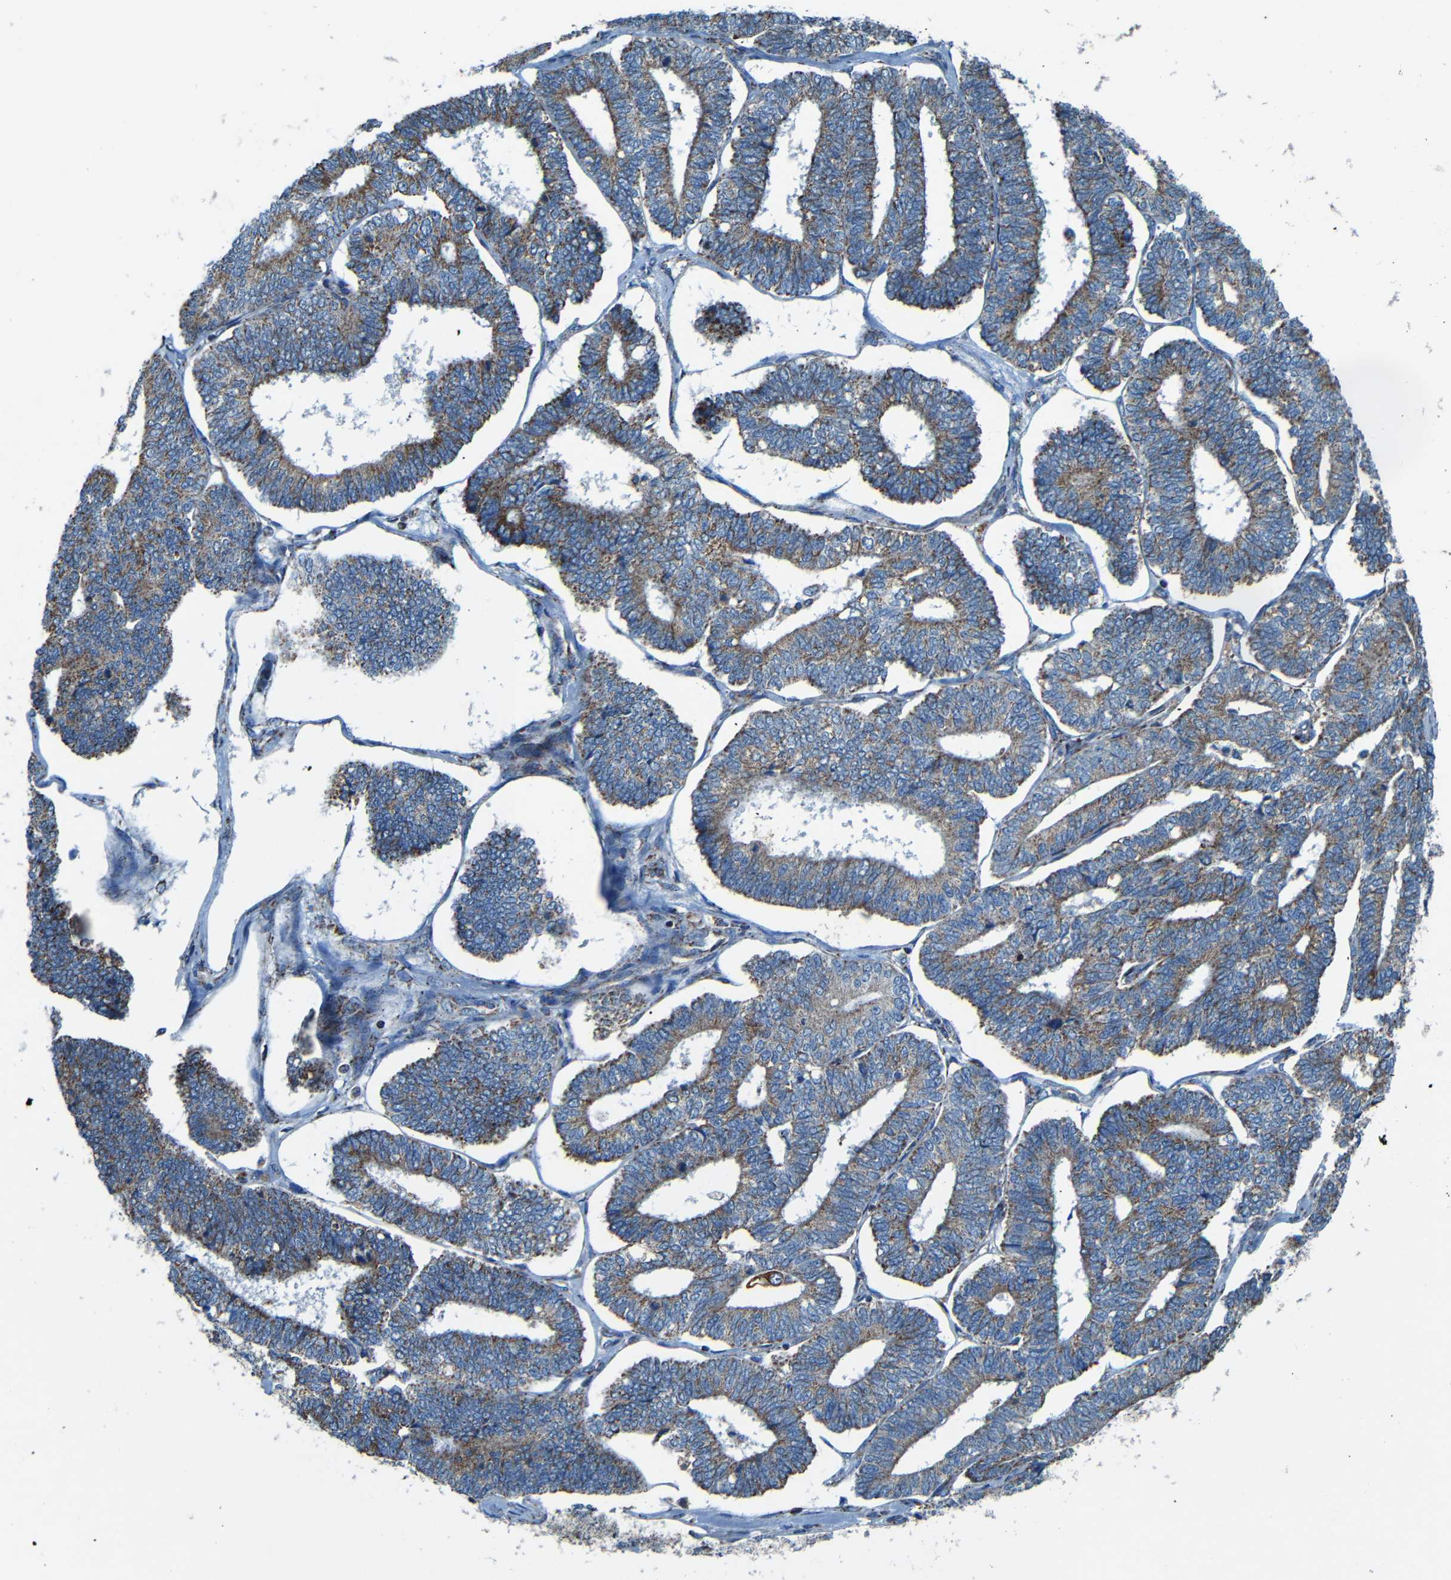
{"staining": {"intensity": "moderate", "quantity": ">75%", "location": "cytoplasmic/membranous"}, "tissue": "endometrial cancer", "cell_type": "Tumor cells", "image_type": "cancer", "snomed": [{"axis": "morphology", "description": "Adenocarcinoma, NOS"}, {"axis": "topography", "description": "Endometrium"}], "caption": "Brown immunohistochemical staining in endometrial cancer (adenocarcinoma) shows moderate cytoplasmic/membranous expression in approximately >75% of tumor cells.", "gene": "WSCD2", "patient": {"sex": "female", "age": 70}}